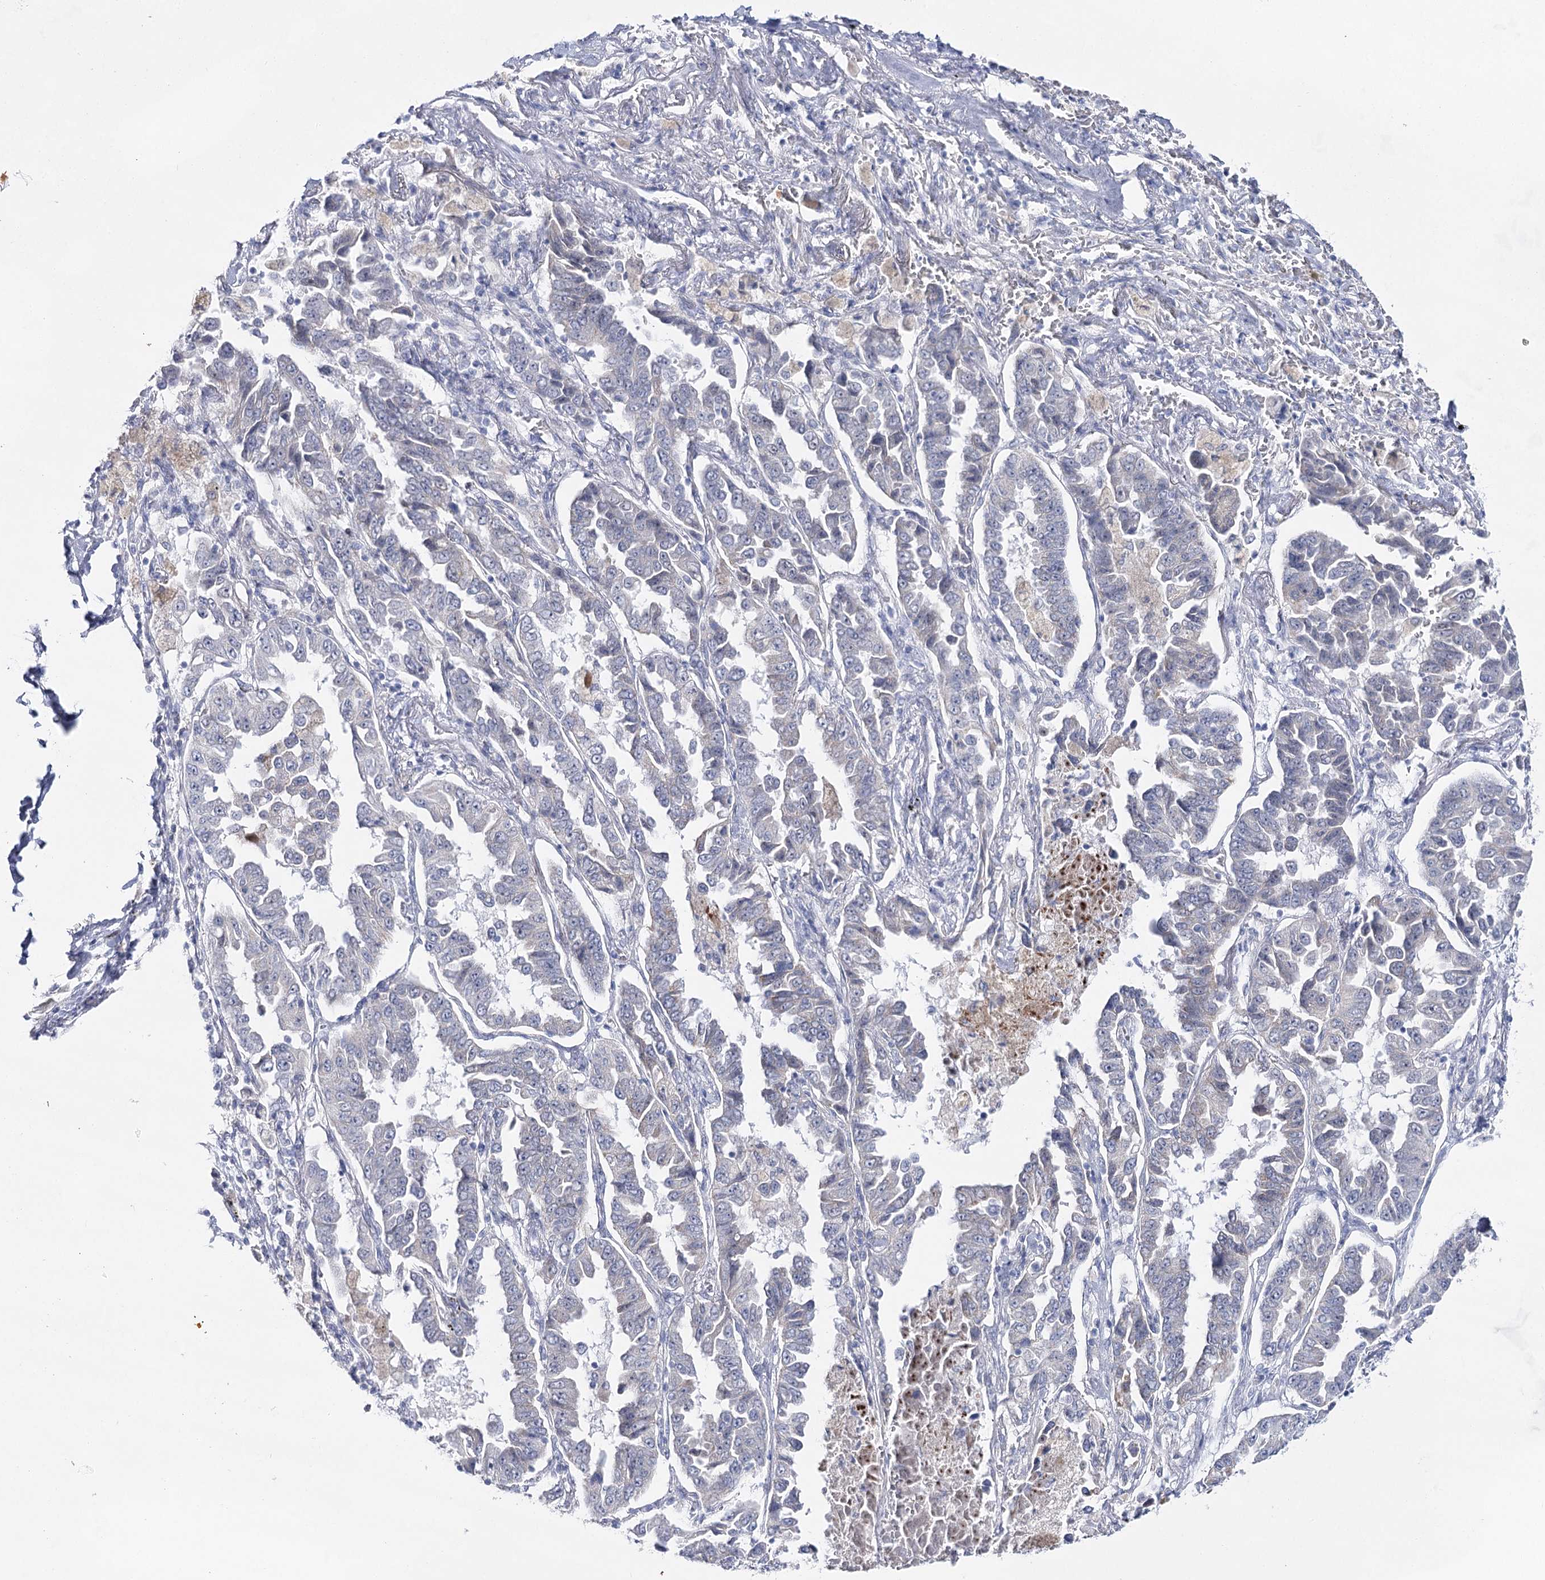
{"staining": {"intensity": "negative", "quantity": "none", "location": "none"}, "tissue": "lung cancer", "cell_type": "Tumor cells", "image_type": "cancer", "snomed": [{"axis": "morphology", "description": "Adenocarcinoma, NOS"}, {"axis": "topography", "description": "Lung"}], "caption": "Immunohistochemistry photomicrograph of human lung adenocarcinoma stained for a protein (brown), which displays no positivity in tumor cells.", "gene": "BPHL", "patient": {"sex": "female", "age": 51}}